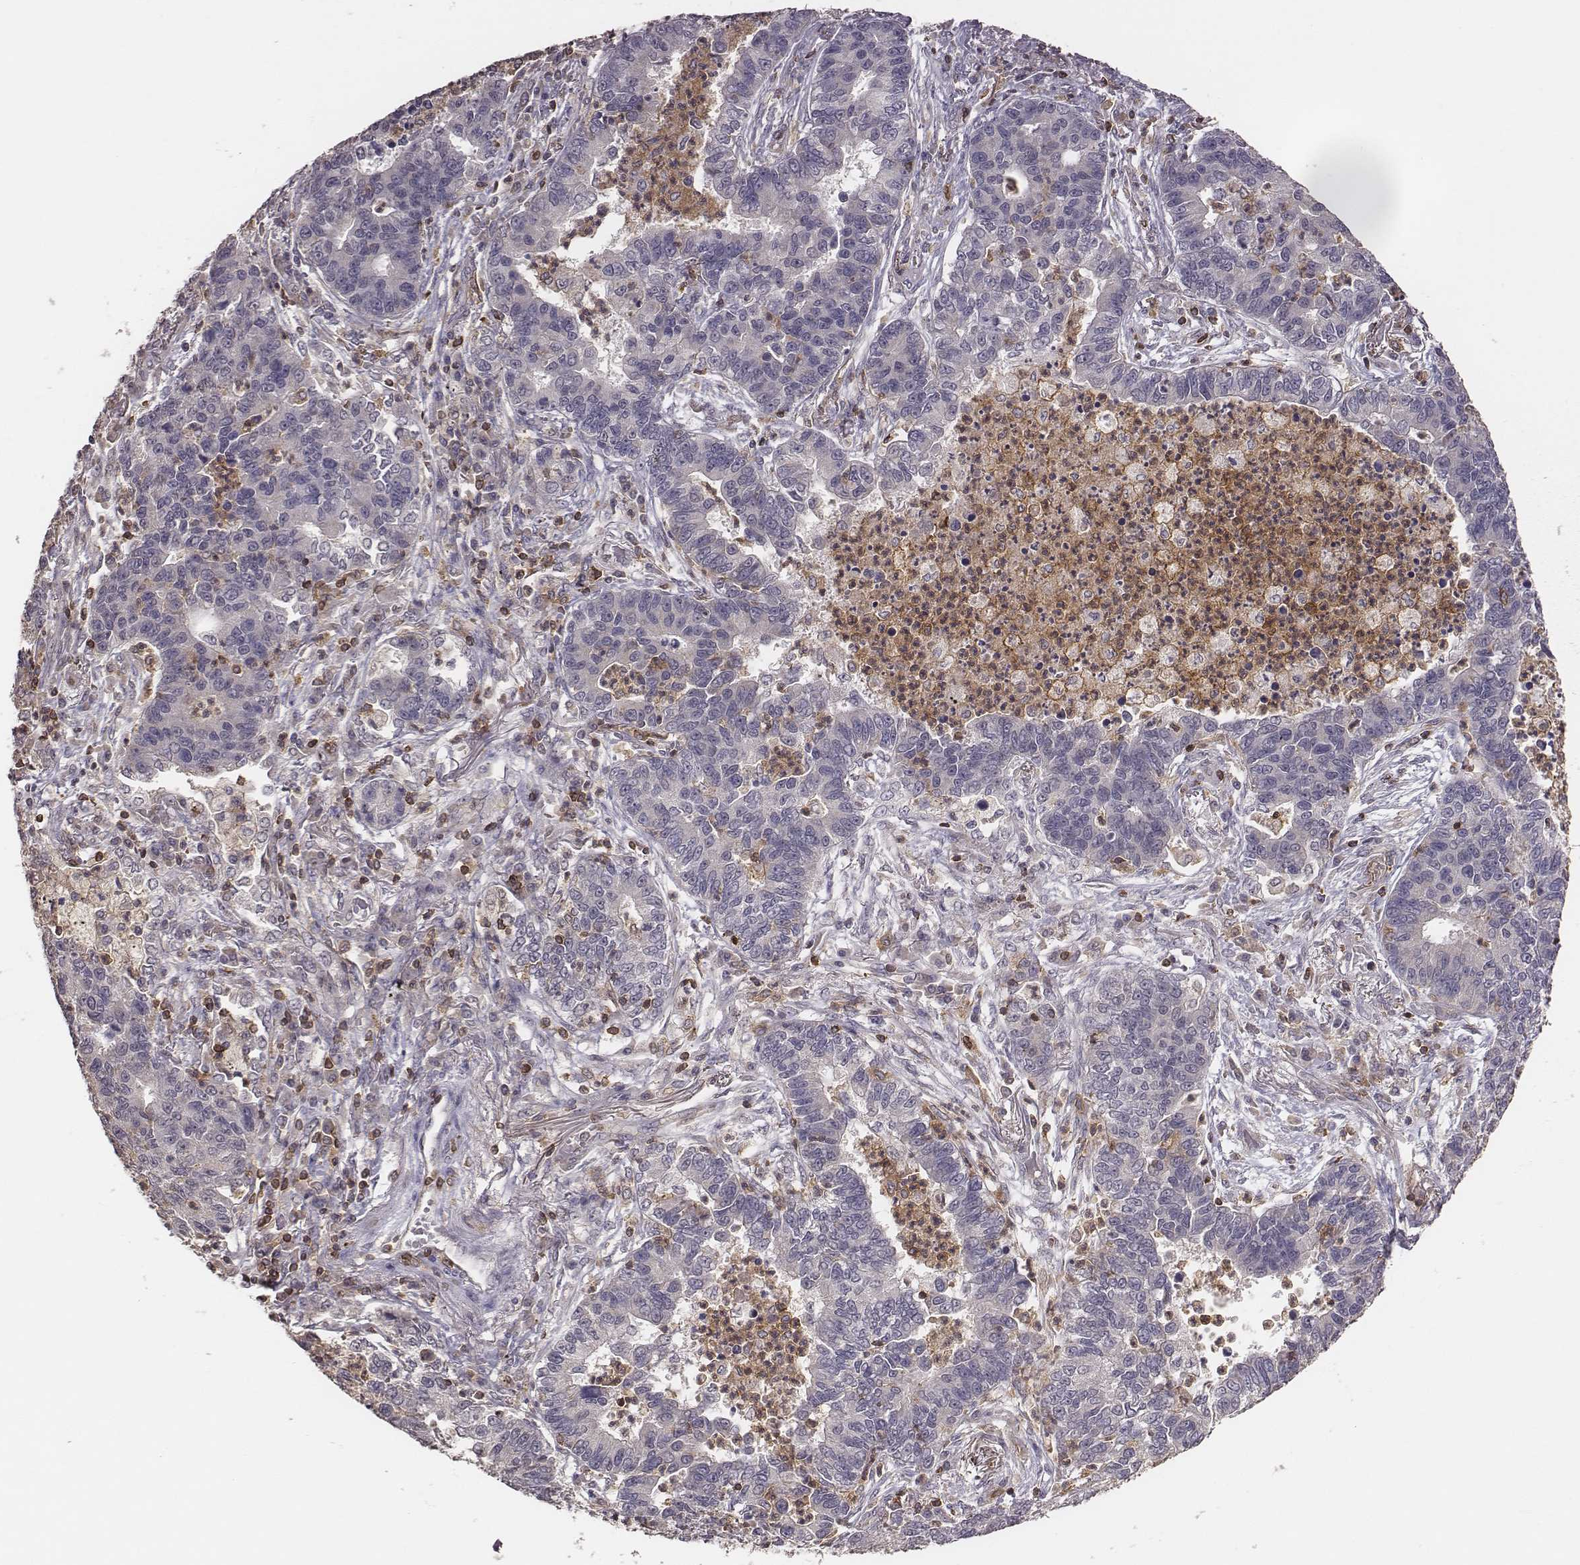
{"staining": {"intensity": "negative", "quantity": "none", "location": "none"}, "tissue": "lung cancer", "cell_type": "Tumor cells", "image_type": "cancer", "snomed": [{"axis": "morphology", "description": "Adenocarcinoma, NOS"}, {"axis": "topography", "description": "Lung"}], "caption": "This is an IHC histopathology image of lung cancer. There is no staining in tumor cells.", "gene": "PILRA", "patient": {"sex": "female", "age": 57}}